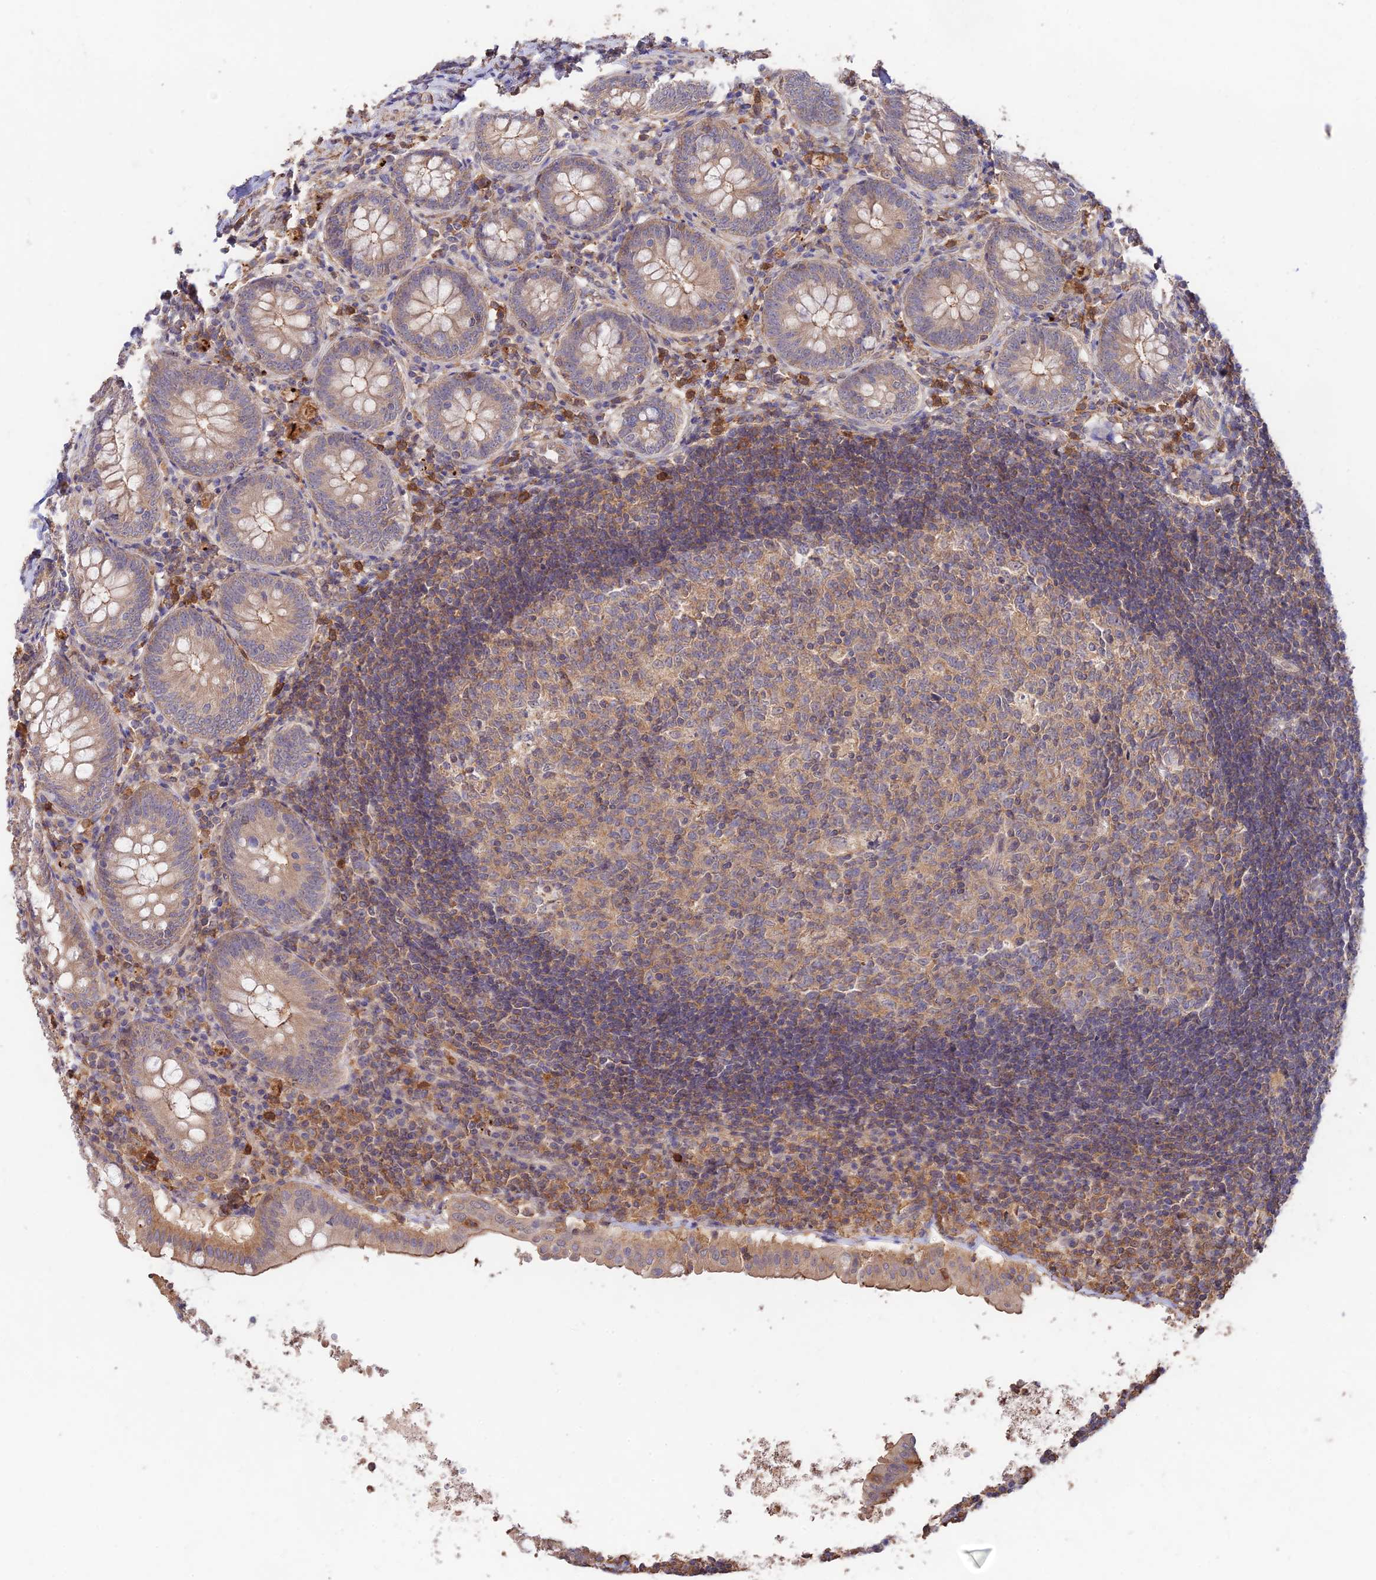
{"staining": {"intensity": "weak", "quantity": ">75%", "location": "cytoplasmic/membranous"}, "tissue": "appendix", "cell_type": "Glandular cells", "image_type": "normal", "snomed": [{"axis": "morphology", "description": "Normal tissue, NOS"}, {"axis": "topography", "description": "Appendix"}], "caption": "A brown stain highlights weak cytoplasmic/membranous staining of a protein in glandular cells of normal appendix.", "gene": "CLCF1", "patient": {"sex": "female", "age": 54}}